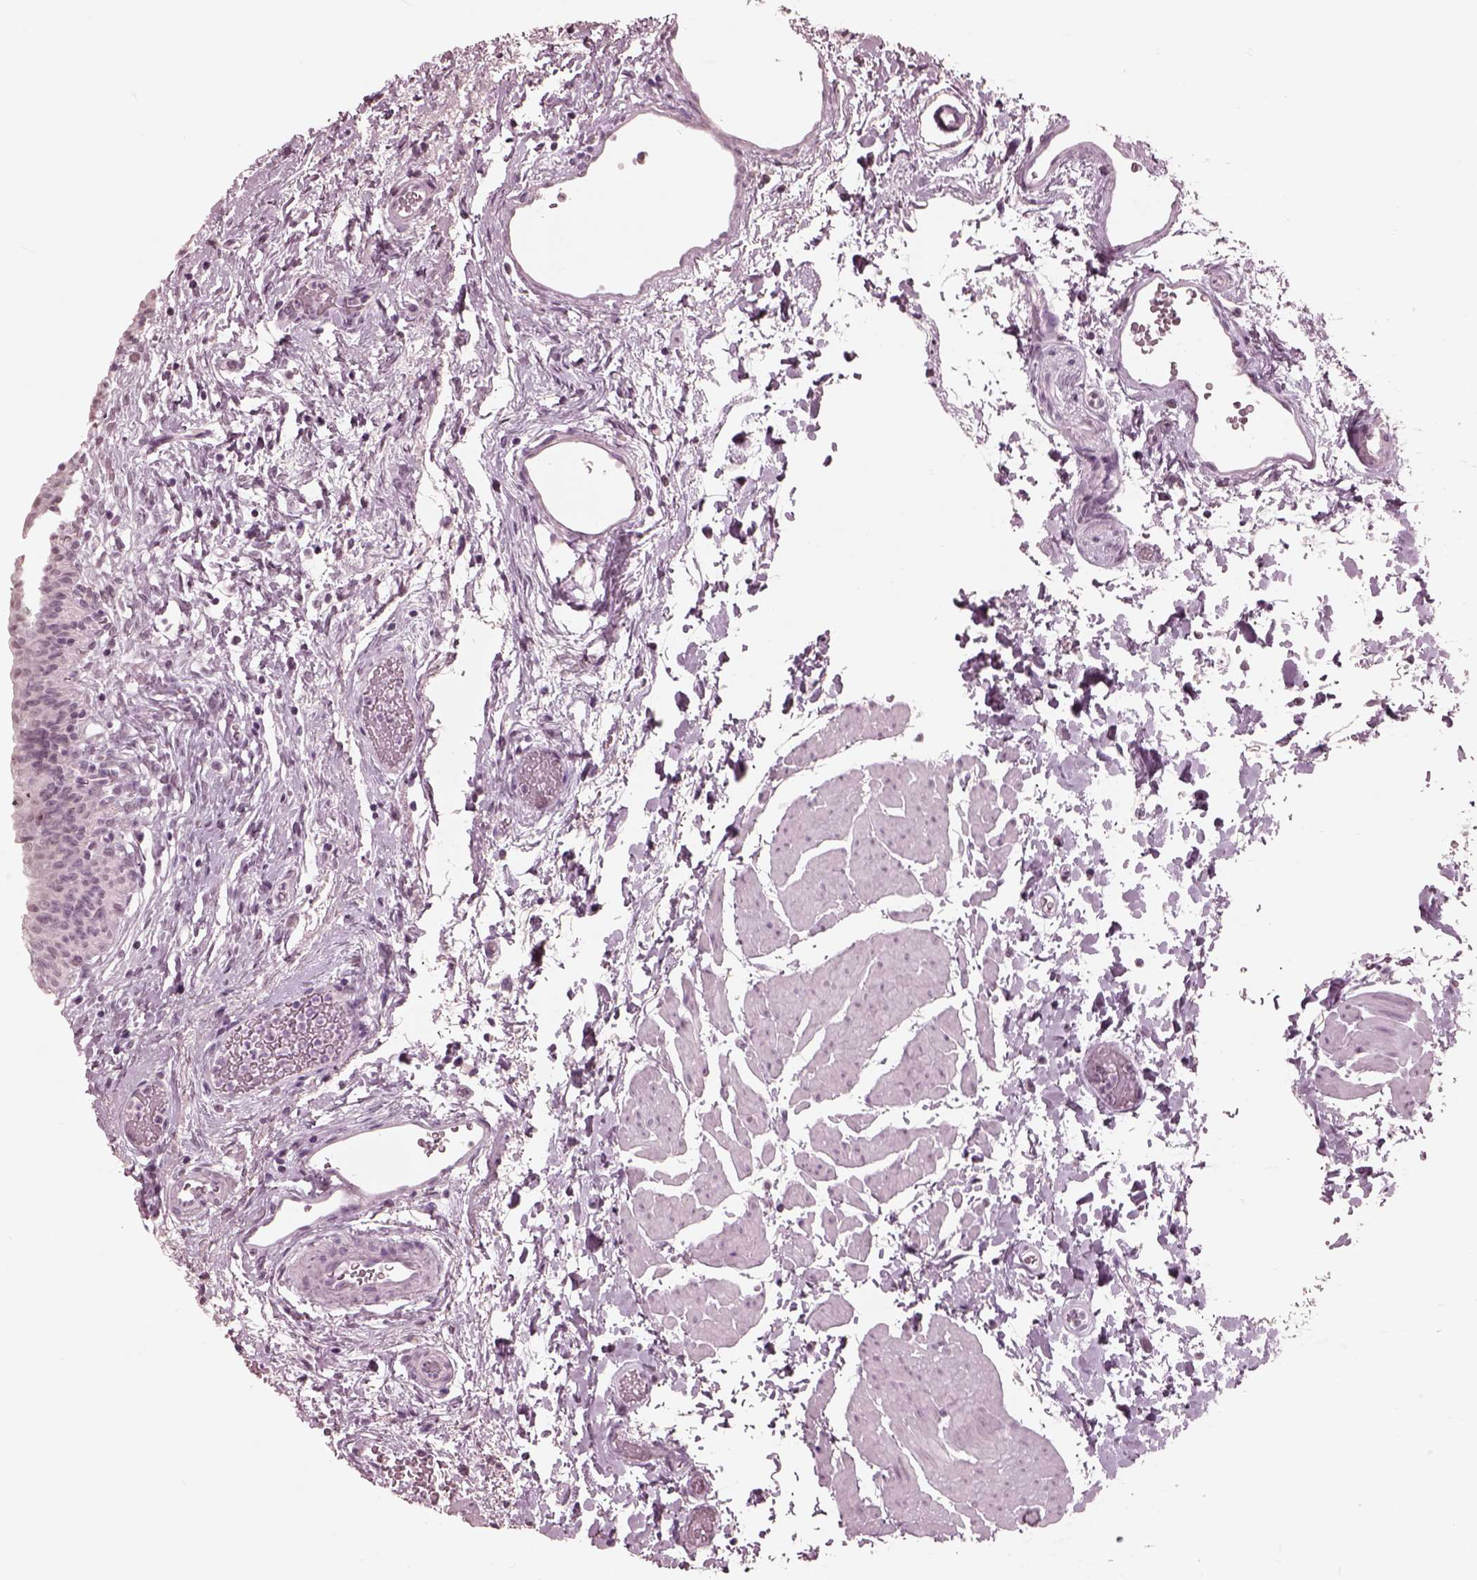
{"staining": {"intensity": "negative", "quantity": "none", "location": "none"}, "tissue": "urinary bladder", "cell_type": "Urothelial cells", "image_type": "normal", "snomed": [{"axis": "morphology", "description": "Normal tissue, NOS"}, {"axis": "topography", "description": "Urinary bladder"}], "caption": "There is no significant positivity in urothelial cells of urinary bladder. (DAB immunohistochemistry visualized using brightfield microscopy, high magnification).", "gene": "GARIN4", "patient": {"sex": "male", "age": 56}}